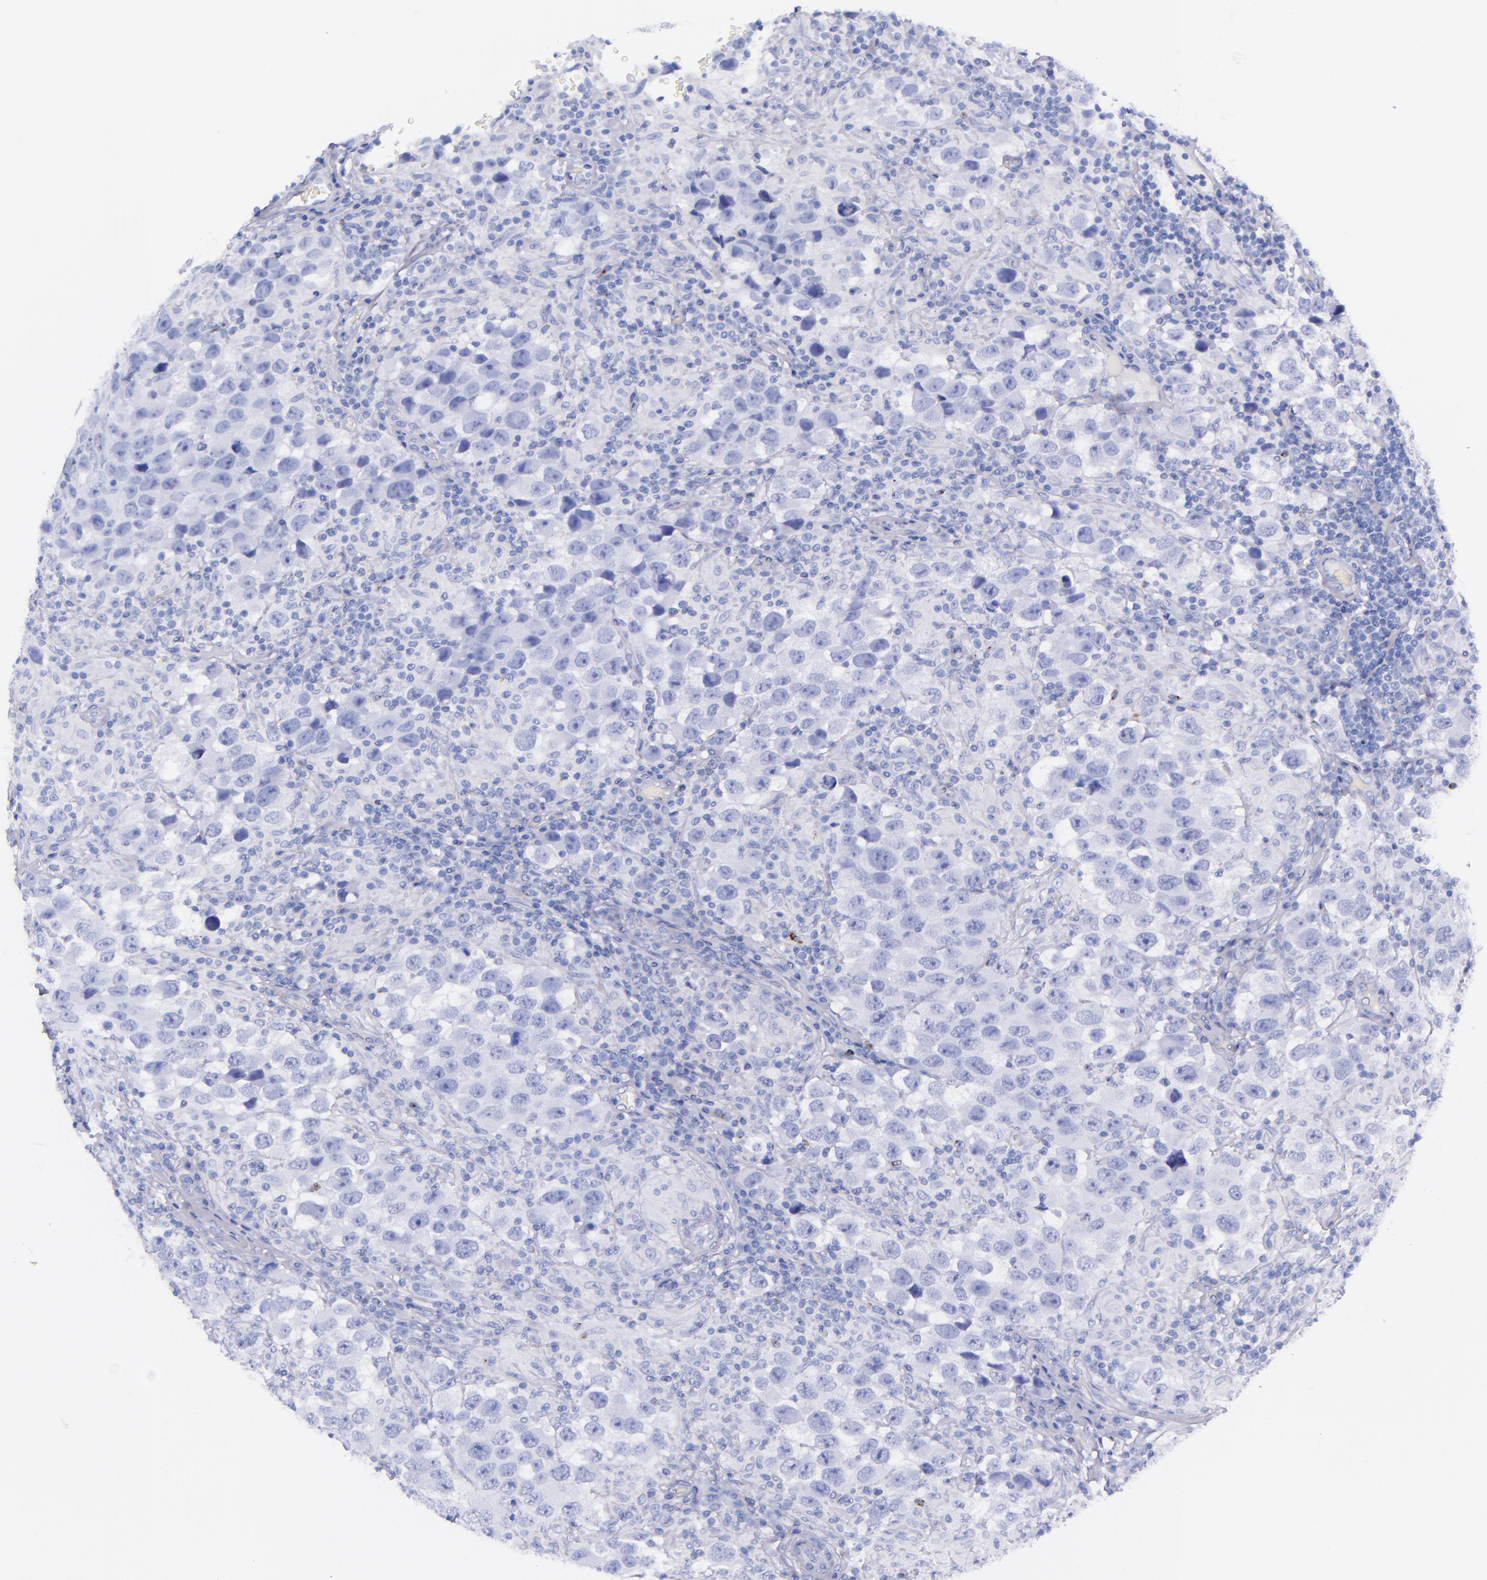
{"staining": {"intensity": "negative", "quantity": "none", "location": "none"}, "tissue": "testis cancer", "cell_type": "Tumor cells", "image_type": "cancer", "snomed": [{"axis": "morphology", "description": "Carcinoma, Embryonal, NOS"}, {"axis": "topography", "description": "Testis"}], "caption": "Immunohistochemistry (IHC) histopathology image of testis cancer stained for a protein (brown), which demonstrates no expression in tumor cells.", "gene": "LAG3", "patient": {"sex": "male", "age": 21}}